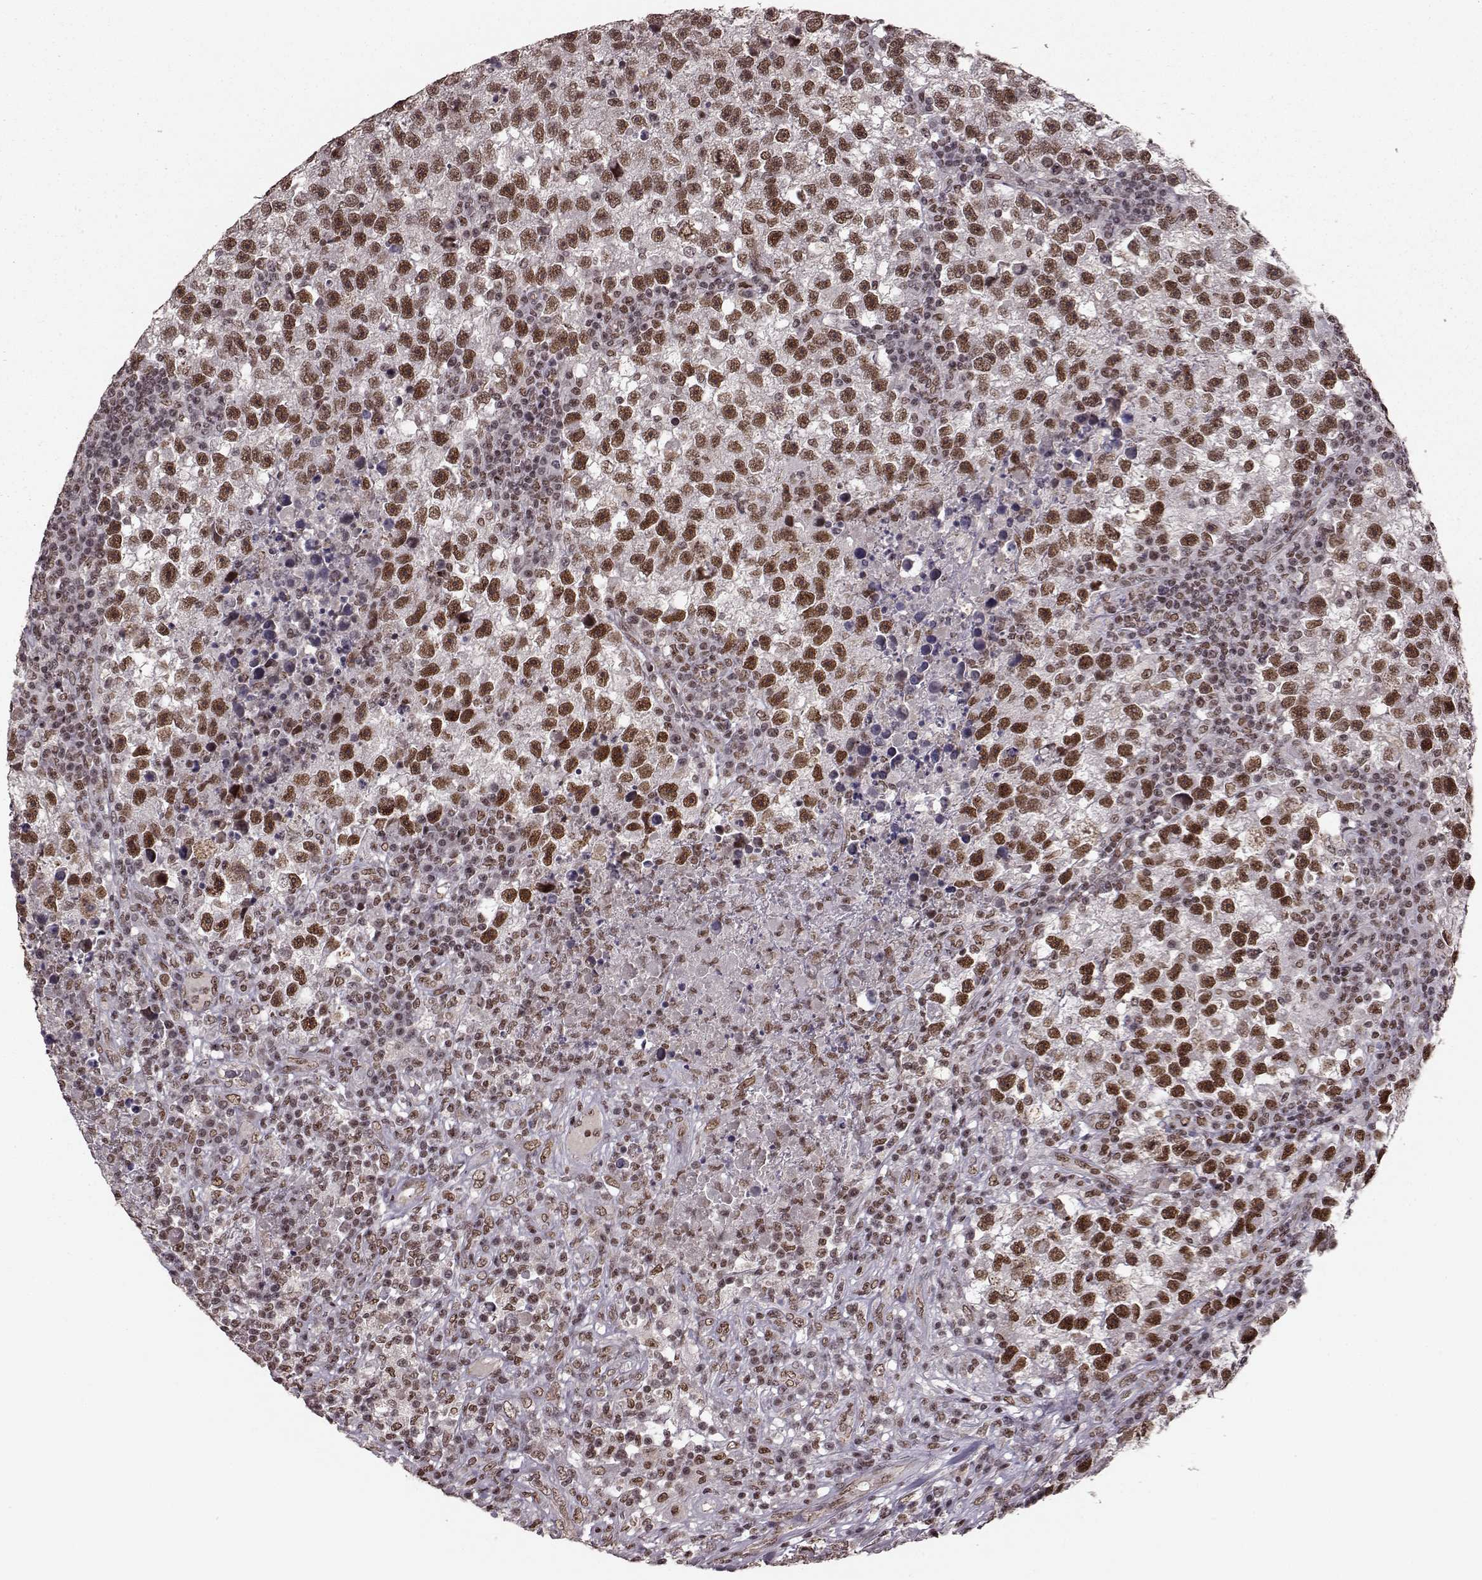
{"staining": {"intensity": "strong", "quantity": ">75%", "location": "nuclear"}, "tissue": "testis cancer", "cell_type": "Tumor cells", "image_type": "cancer", "snomed": [{"axis": "morphology", "description": "Seminoma, NOS"}, {"axis": "topography", "description": "Testis"}], "caption": "IHC micrograph of neoplastic tissue: testis seminoma stained using immunohistochemistry (IHC) displays high levels of strong protein expression localized specifically in the nuclear of tumor cells, appearing as a nuclear brown color.", "gene": "RRAGD", "patient": {"sex": "male", "age": 47}}